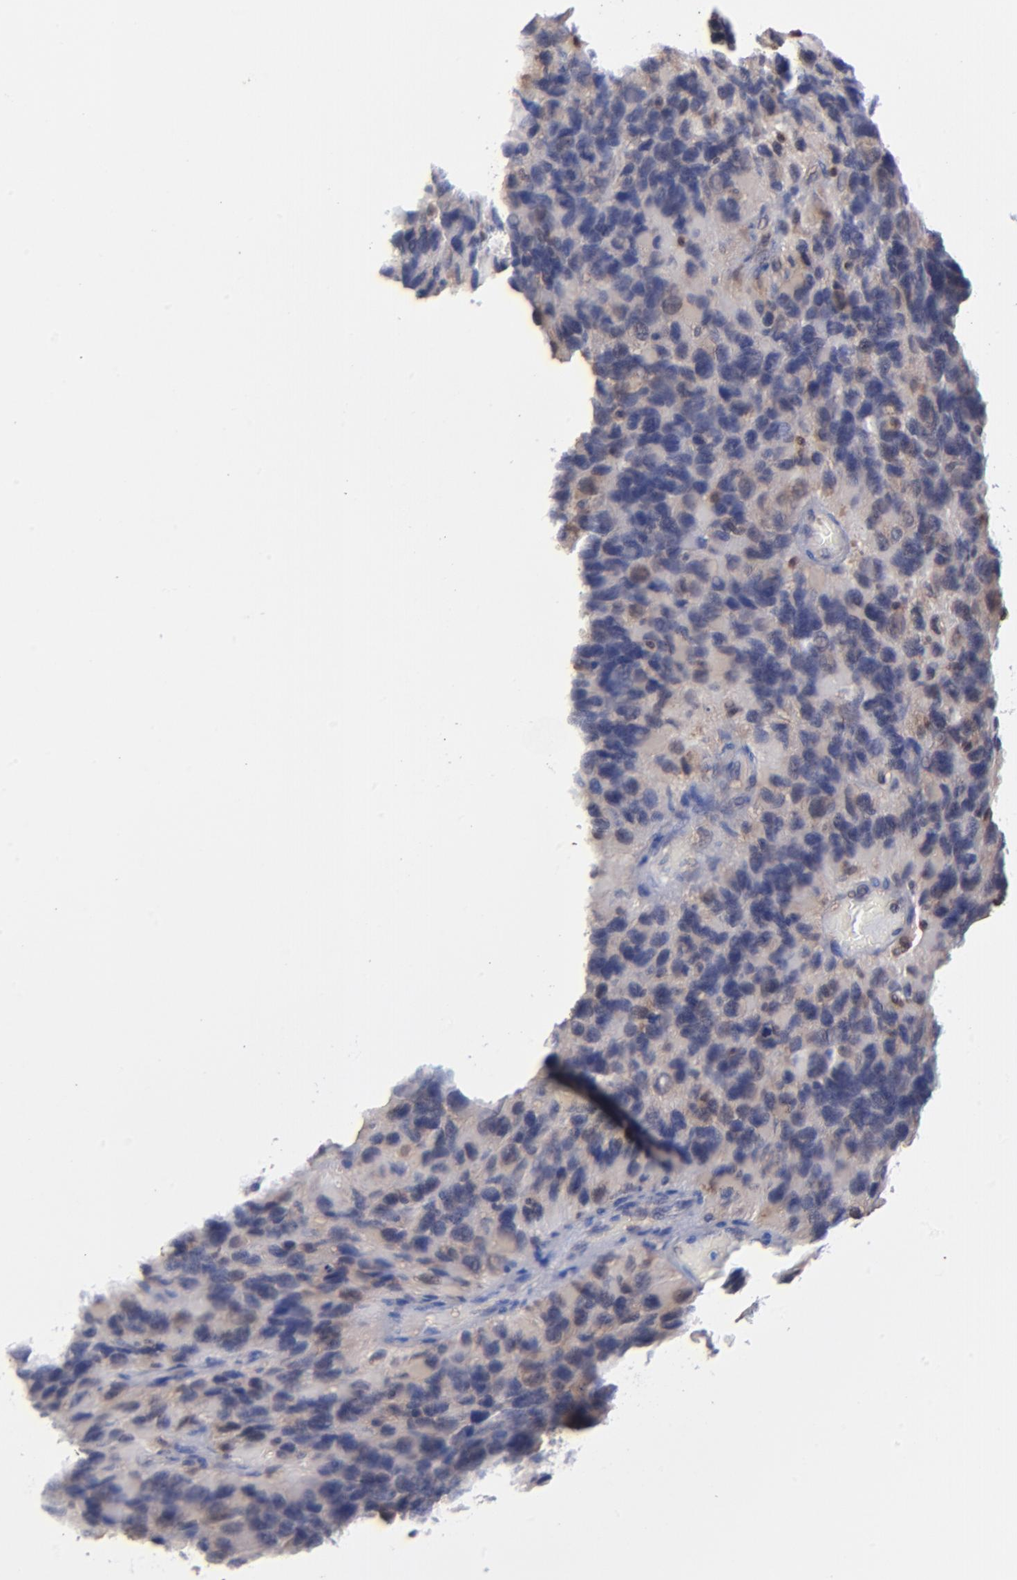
{"staining": {"intensity": "weak", "quantity": "<25%", "location": "cytoplasmic/membranous,nuclear"}, "tissue": "glioma", "cell_type": "Tumor cells", "image_type": "cancer", "snomed": [{"axis": "morphology", "description": "Glioma, malignant, High grade"}, {"axis": "topography", "description": "Brain"}], "caption": "Tumor cells are negative for brown protein staining in glioma.", "gene": "DCTPP1", "patient": {"sex": "male", "age": 77}}